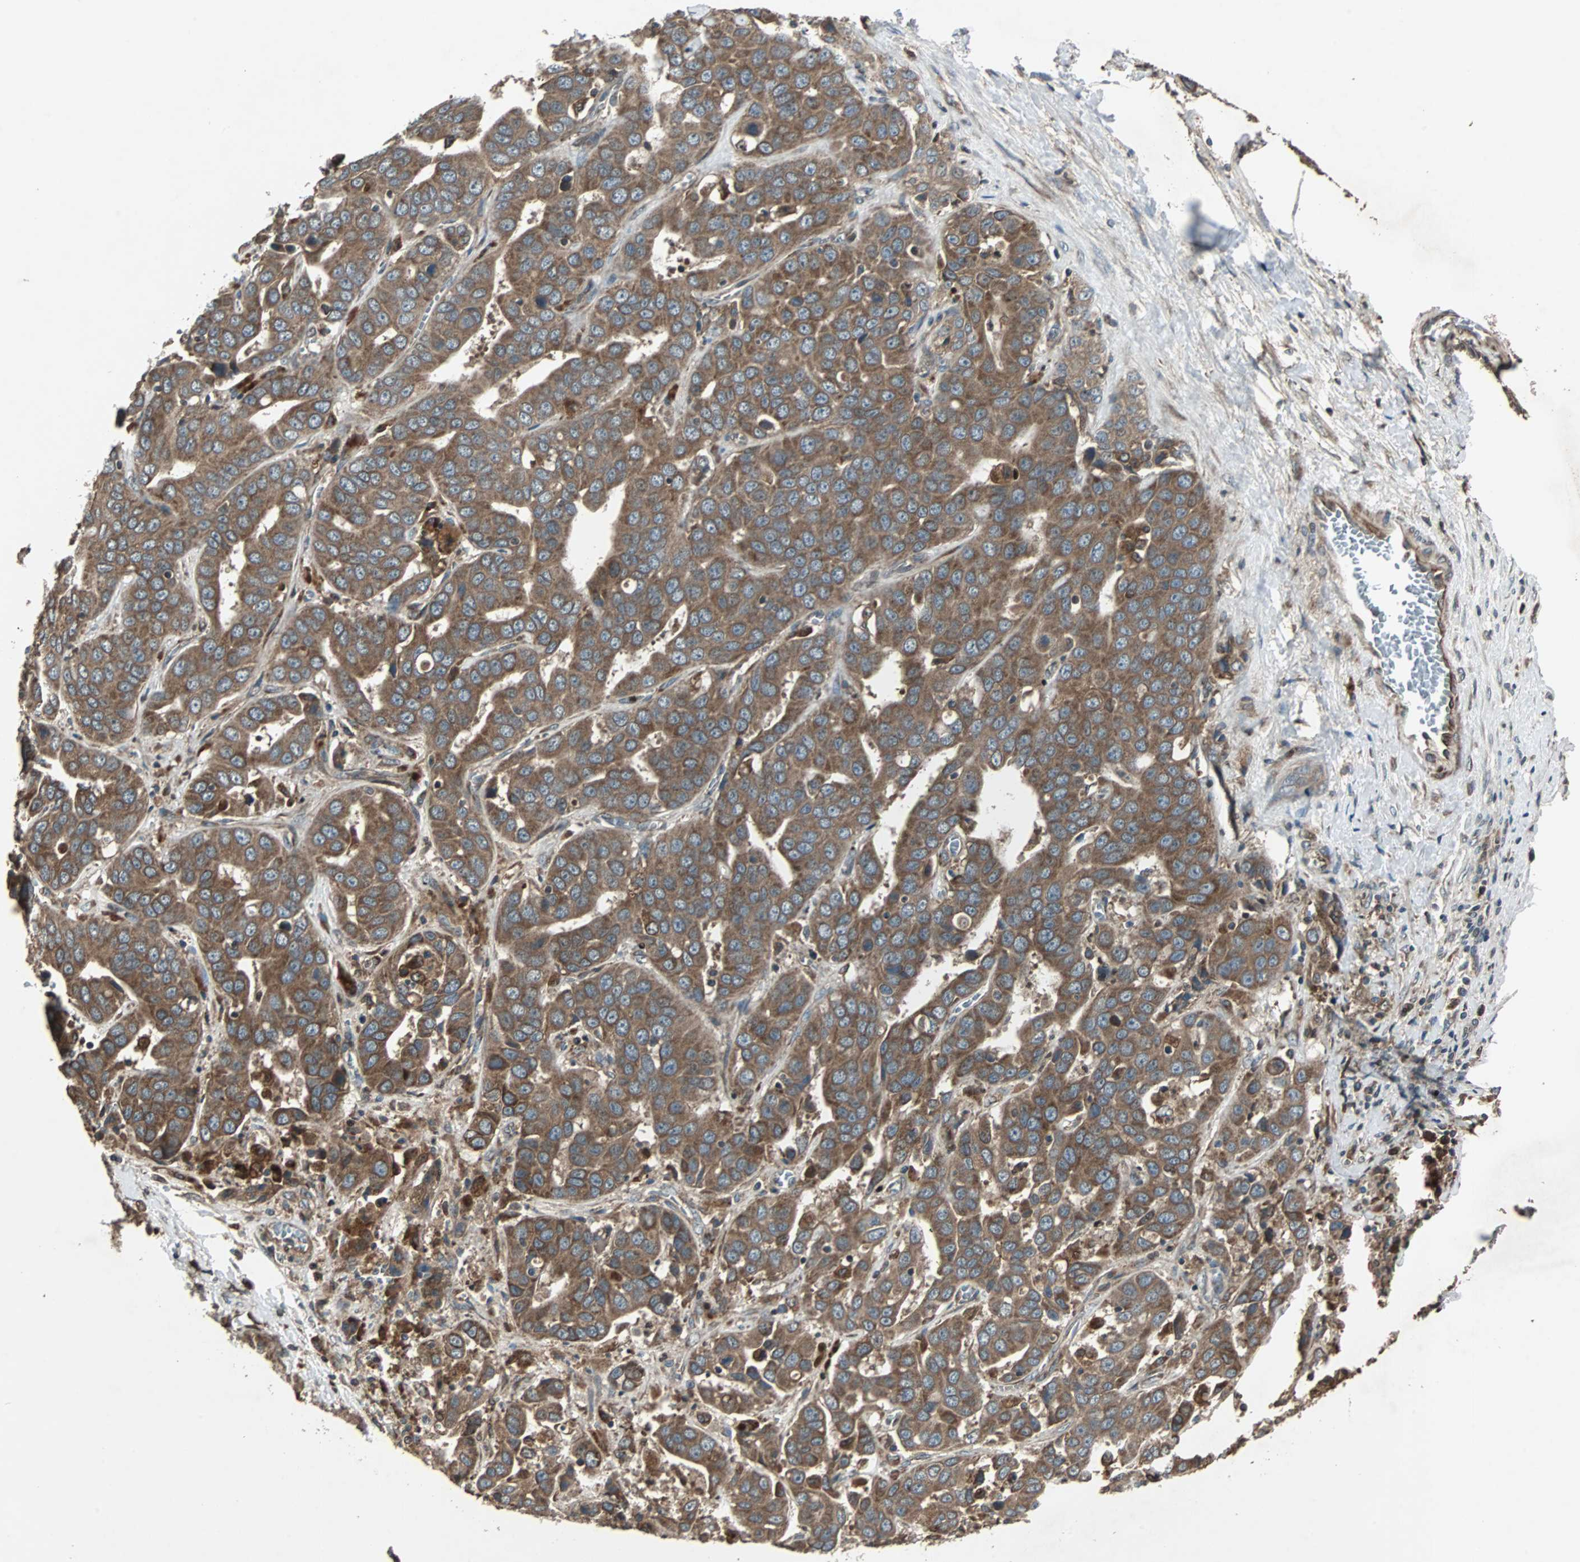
{"staining": {"intensity": "moderate", "quantity": ">75%", "location": "cytoplasmic/membranous"}, "tissue": "liver cancer", "cell_type": "Tumor cells", "image_type": "cancer", "snomed": [{"axis": "morphology", "description": "Cholangiocarcinoma"}, {"axis": "topography", "description": "Liver"}], "caption": "Approximately >75% of tumor cells in liver cancer (cholangiocarcinoma) exhibit moderate cytoplasmic/membranous protein expression as visualized by brown immunohistochemical staining.", "gene": "RAB7A", "patient": {"sex": "female", "age": 52}}